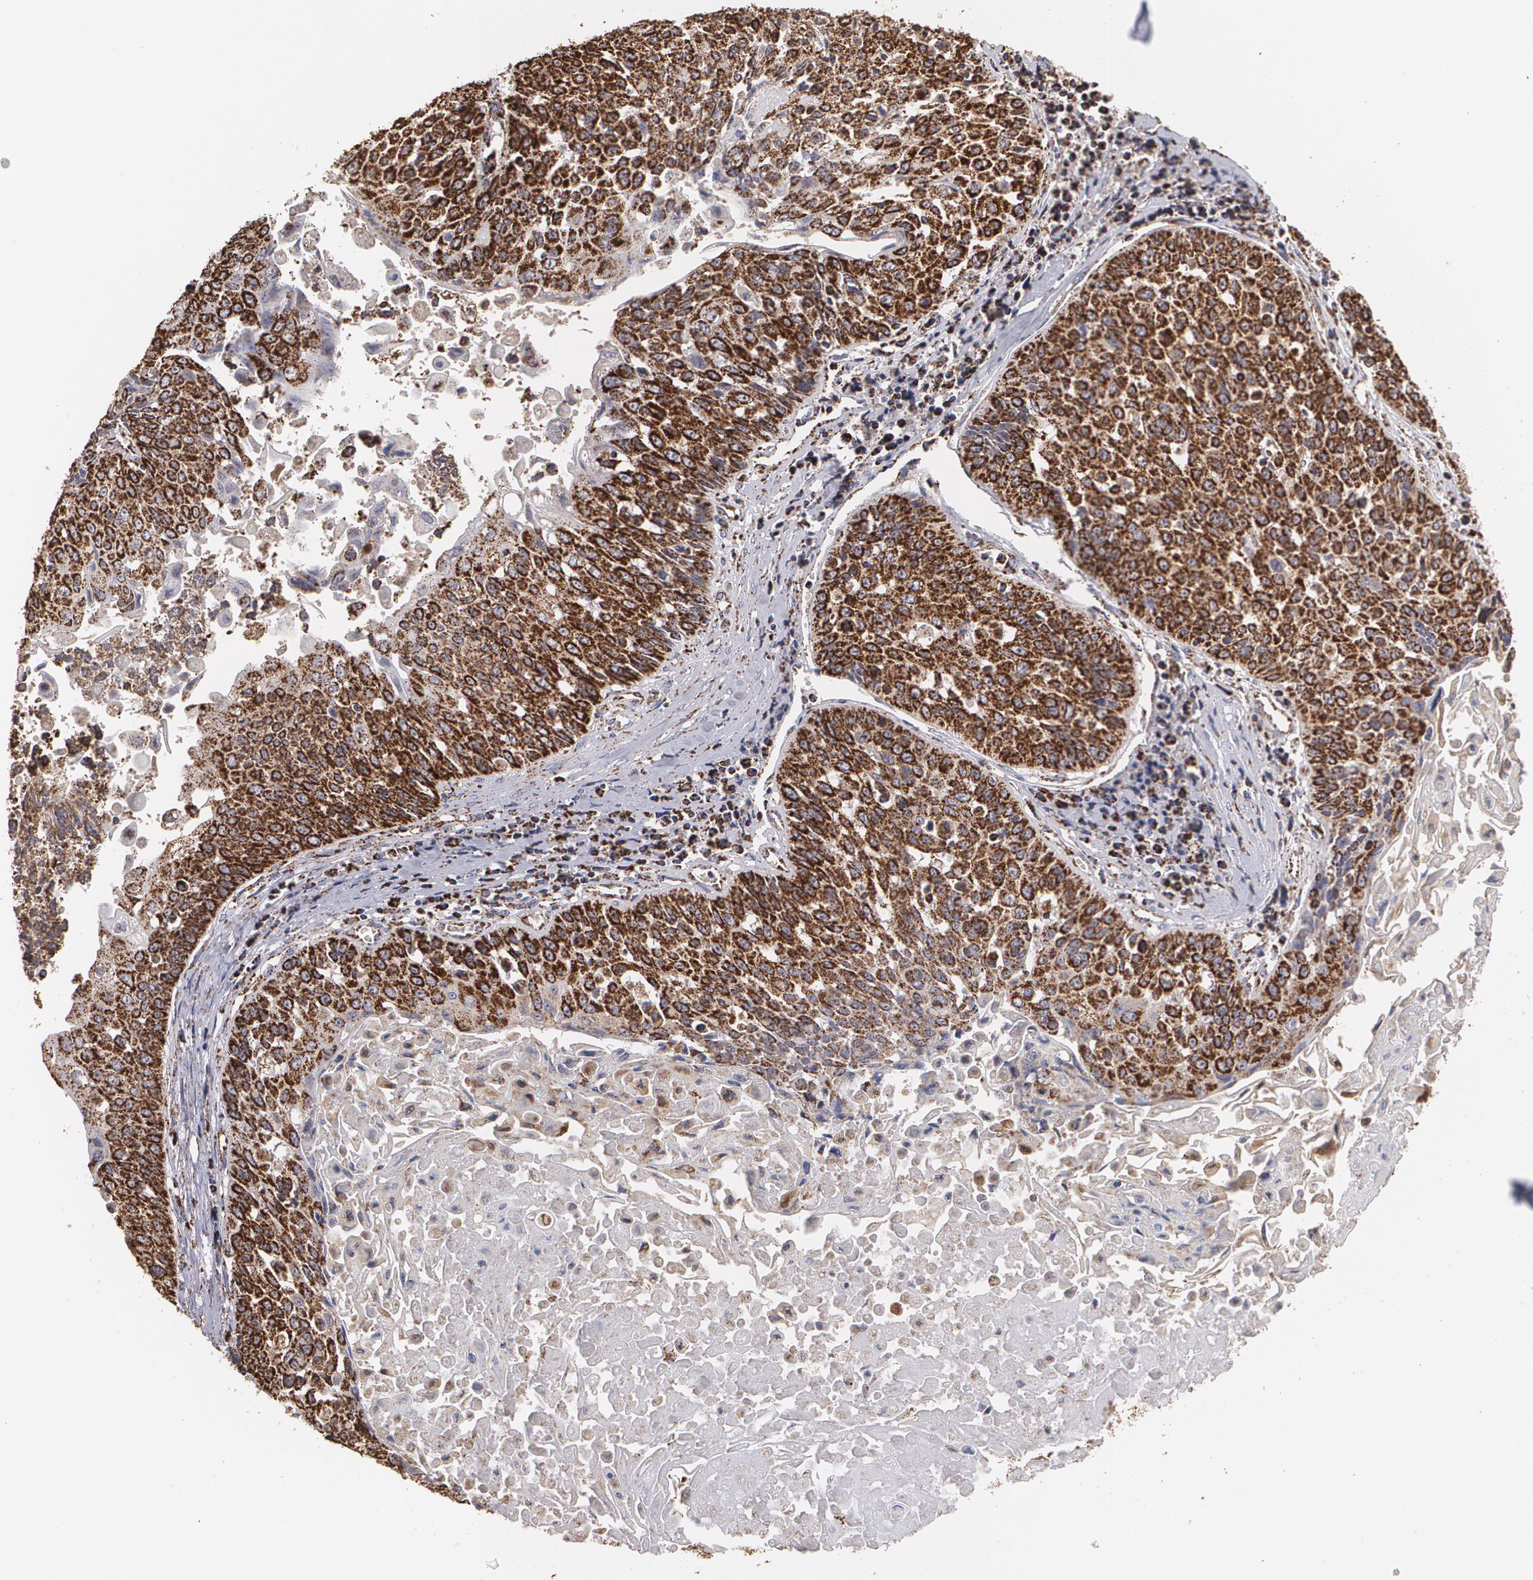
{"staining": {"intensity": "strong", "quantity": ">75%", "location": "cytoplasmic/membranous"}, "tissue": "lung cancer", "cell_type": "Tumor cells", "image_type": "cancer", "snomed": [{"axis": "morphology", "description": "Adenocarcinoma, NOS"}, {"axis": "topography", "description": "Lung"}], "caption": "Adenocarcinoma (lung) stained for a protein demonstrates strong cytoplasmic/membranous positivity in tumor cells.", "gene": "HSPD1", "patient": {"sex": "male", "age": 60}}